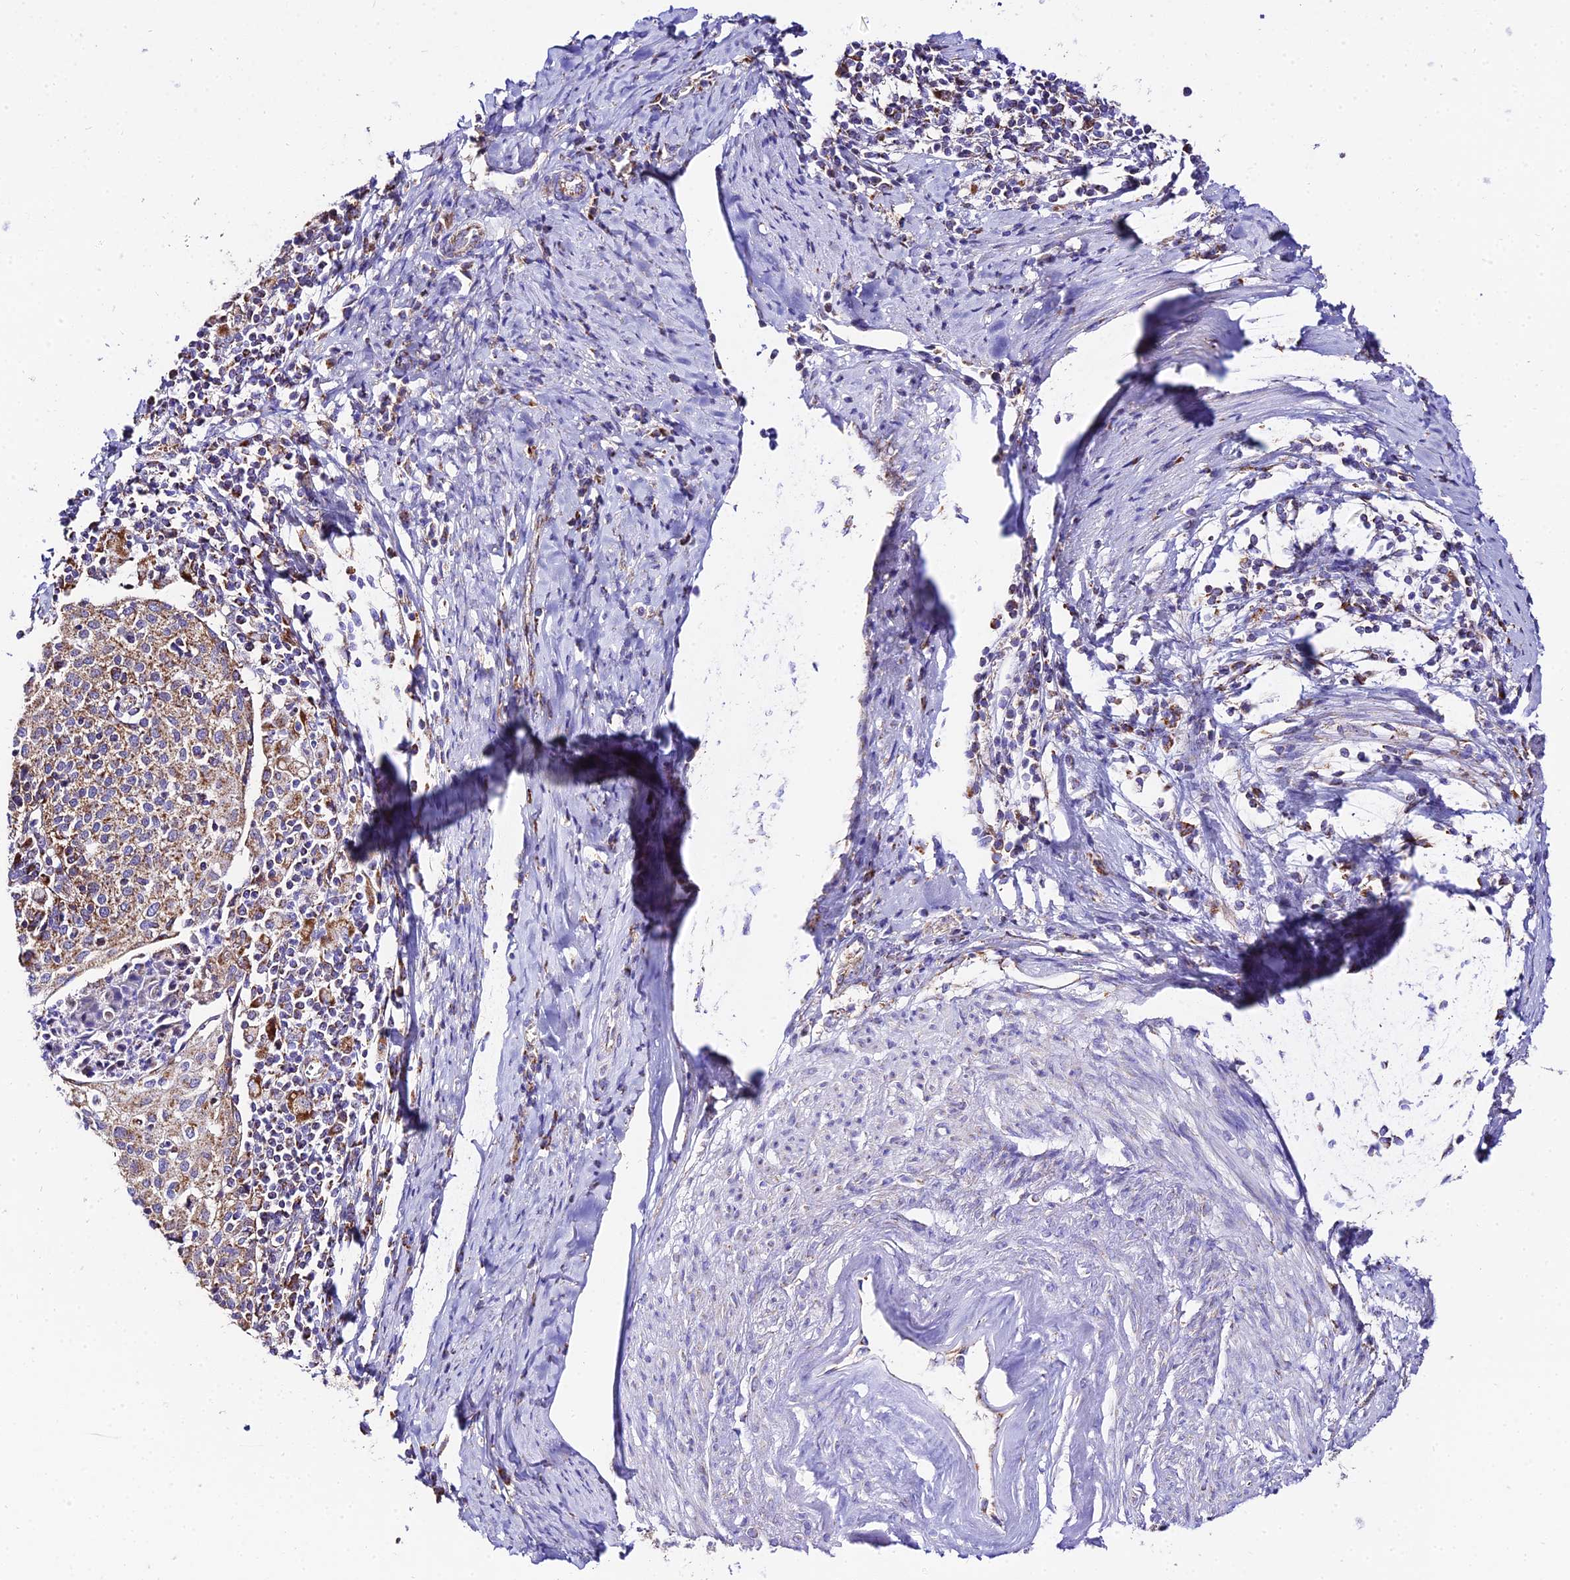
{"staining": {"intensity": "moderate", "quantity": "25%-75%", "location": "cytoplasmic/membranous"}, "tissue": "cervical cancer", "cell_type": "Tumor cells", "image_type": "cancer", "snomed": [{"axis": "morphology", "description": "Squamous cell carcinoma, NOS"}, {"axis": "topography", "description": "Cervix"}], "caption": "Cervical cancer (squamous cell carcinoma) was stained to show a protein in brown. There is medium levels of moderate cytoplasmic/membranous staining in approximately 25%-75% of tumor cells.", "gene": "OCIAD1", "patient": {"sex": "female", "age": 52}}